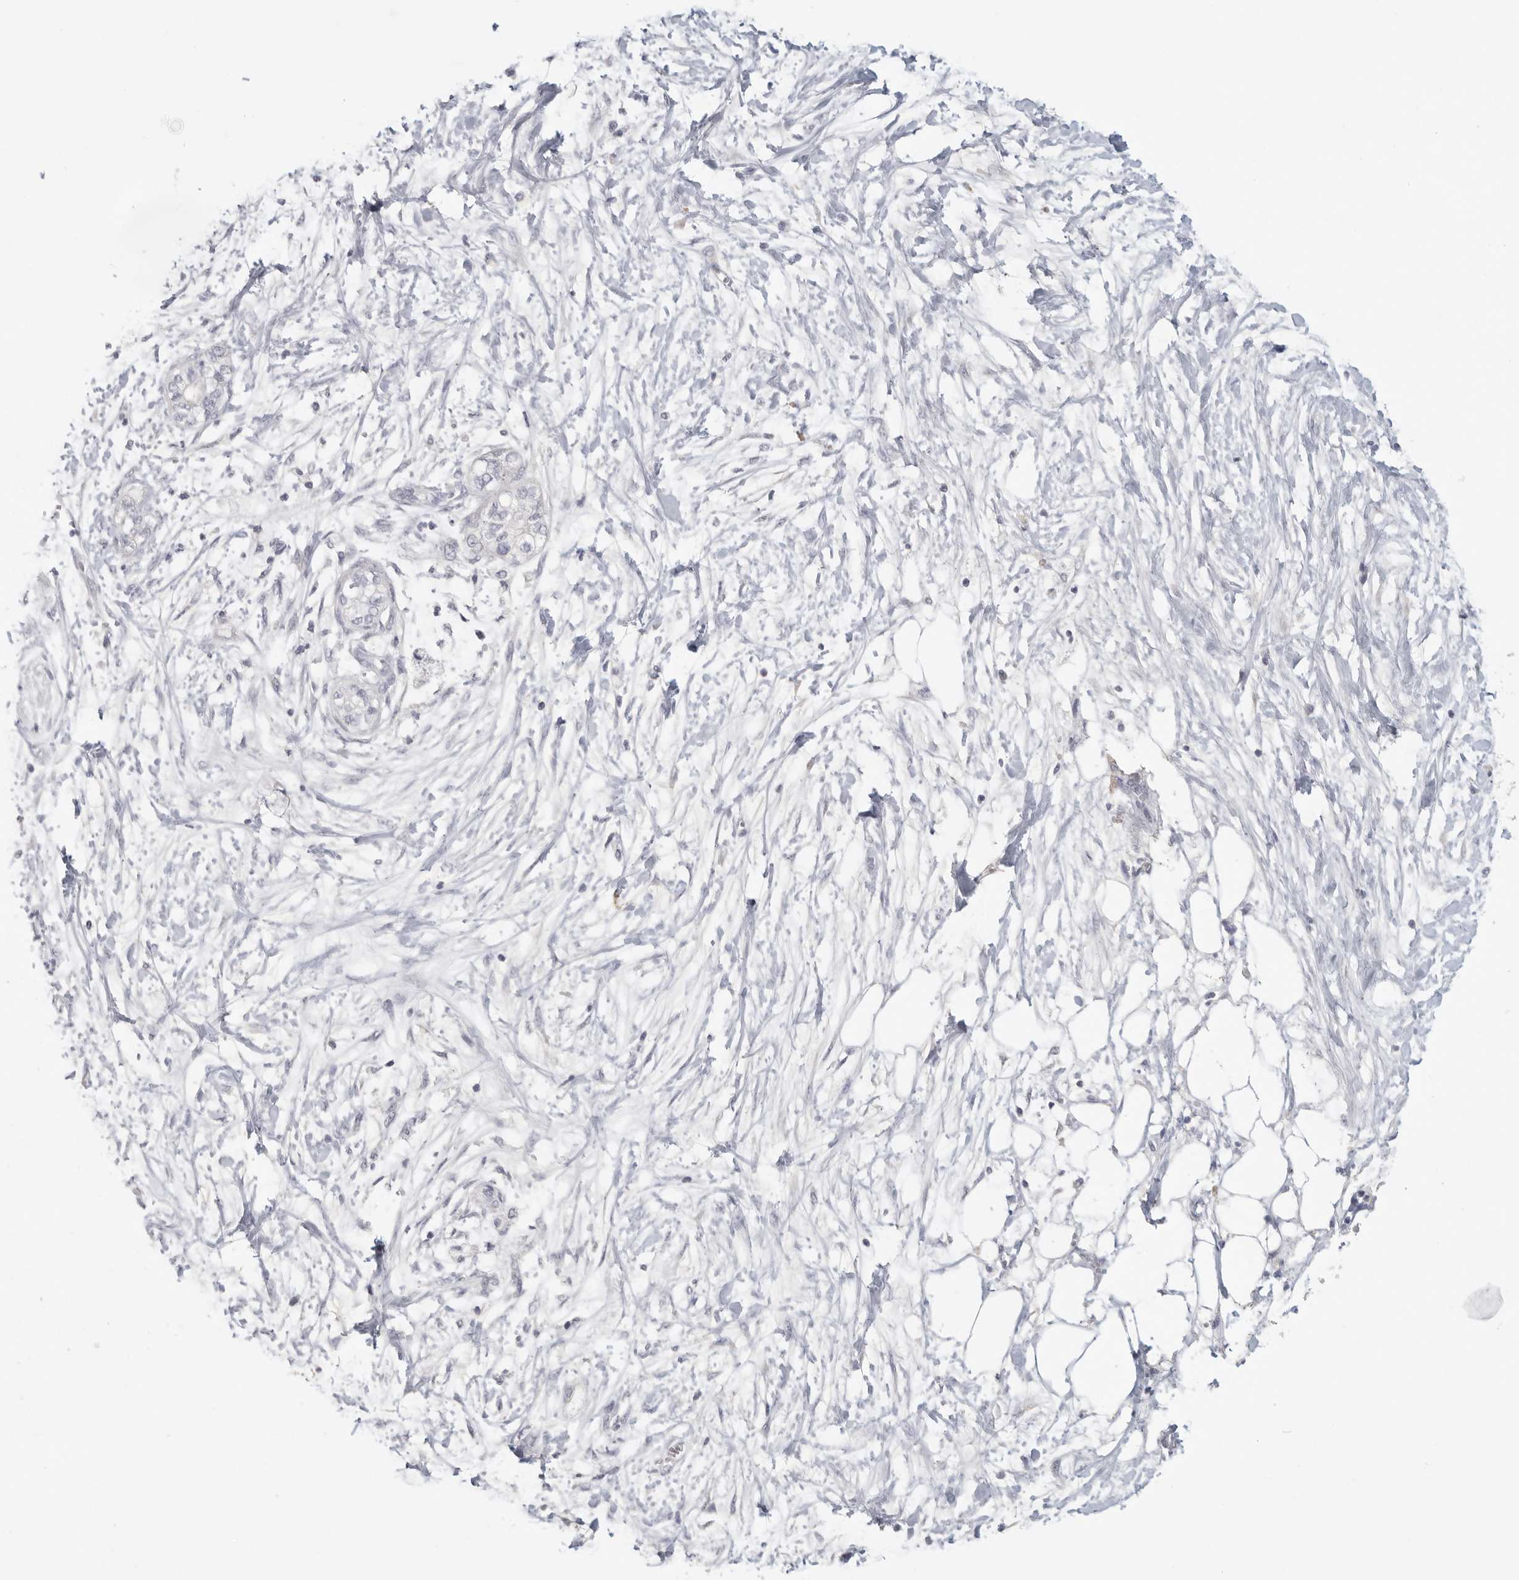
{"staining": {"intensity": "negative", "quantity": "none", "location": "none"}, "tissue": "pancreatic cancer", "cell_type": "Tumor cells", "image_type": "cancer", "snomed": [{"axis": "morphology", "description": "Adenocarcinoma, NOS"}, {"axis": "topography", "description": "Pancreas"}], "caption": "DAB (3,3'-diaminobenzidine) immunohistochemical staining of adenocarcinoma (pancreatic) demonstrates no significant staining in tumor cells. The staining was performed using DAB to visualize the protein expression in brown, while the nuclei were stained in blue with hematoxylin (Magnification: 20x).", "gene": "DNAJC11", "patient": {"sex": "male", "age": 68}}